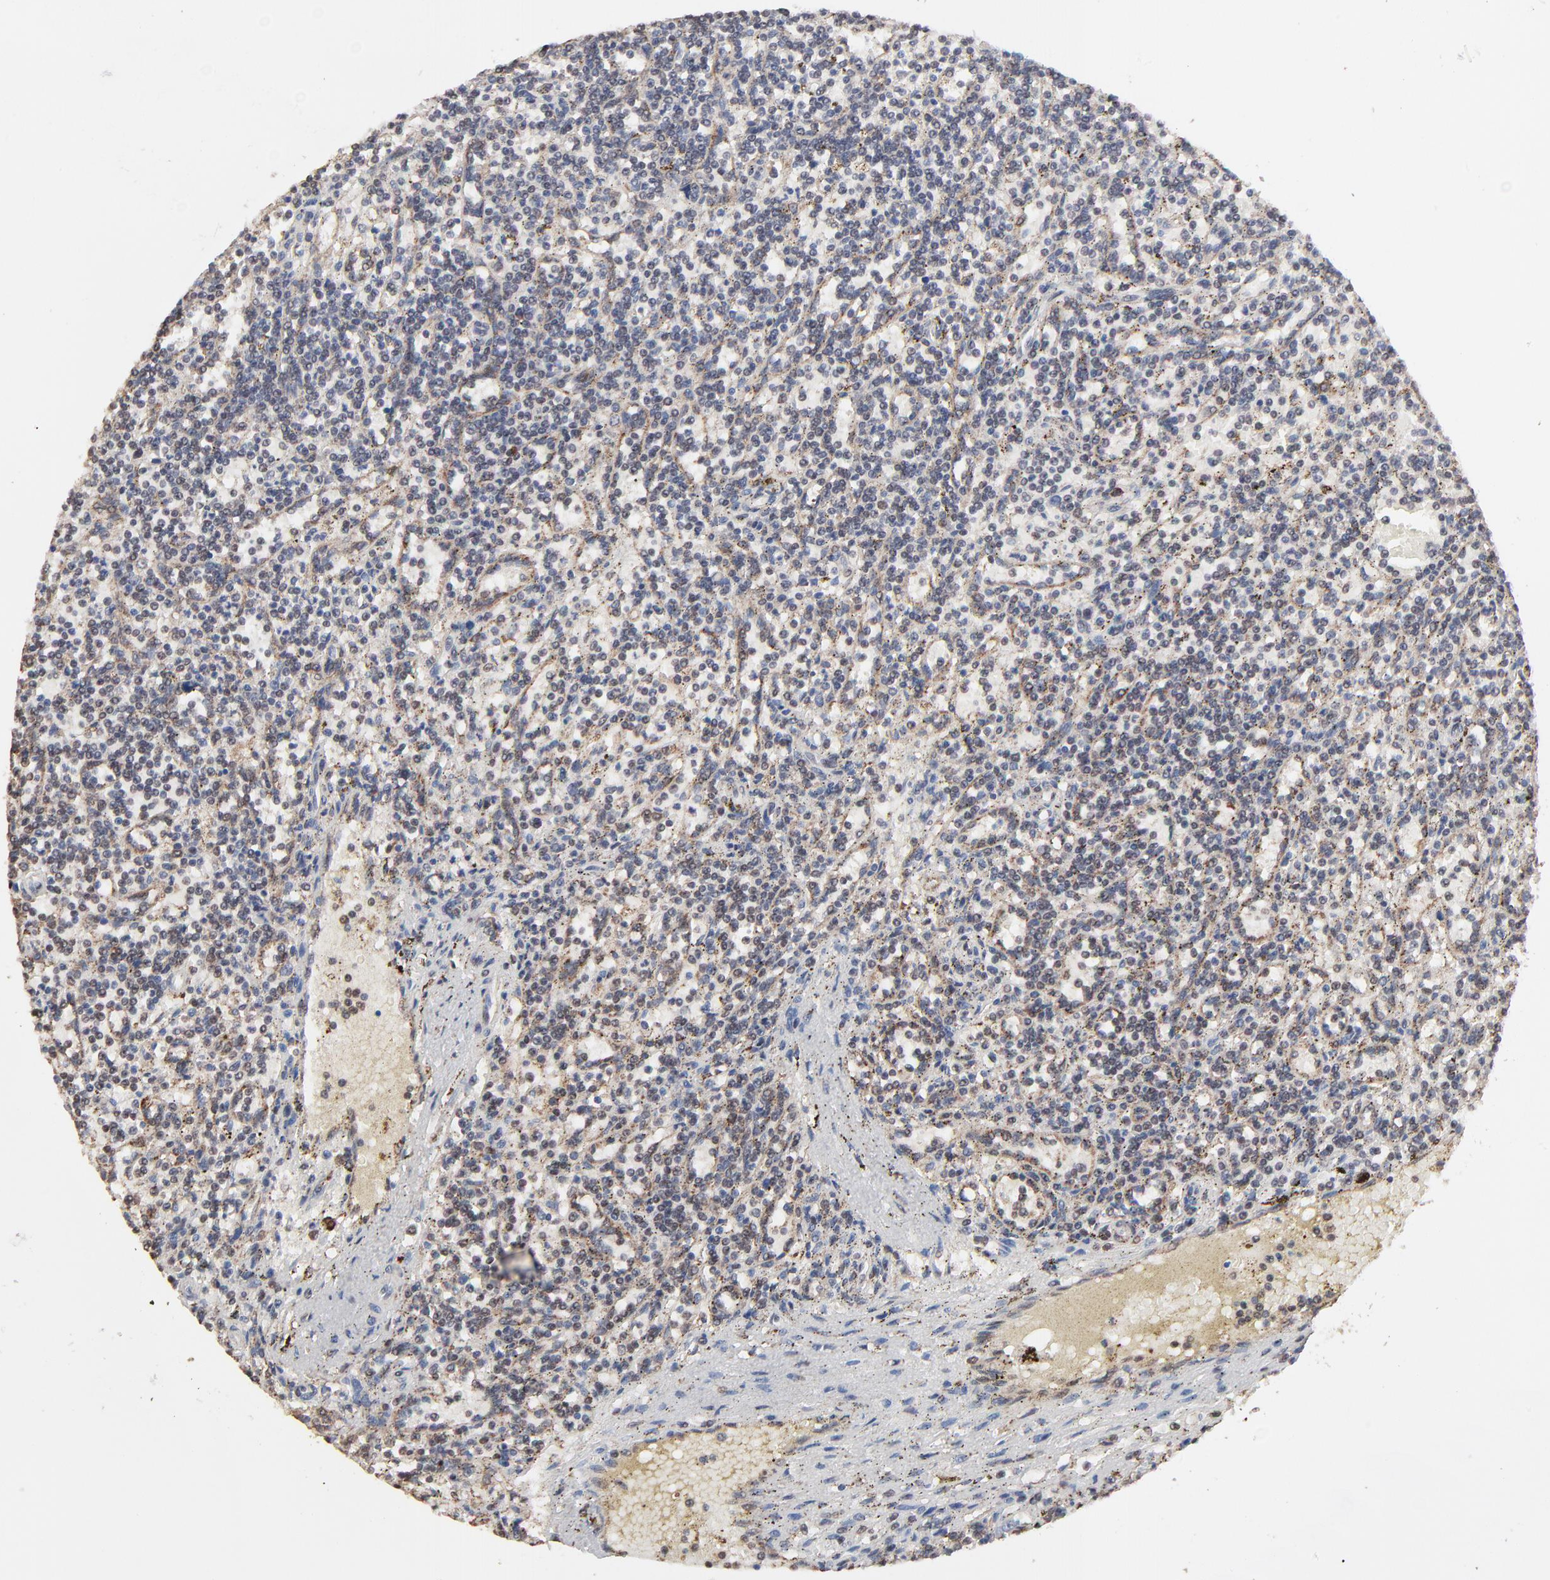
{"staining": {"intensity": "weak", "quantity": "25%-75%", "location": "cytoplasmic/membranous"}, "tissue": "lymphoma", "cell_type": "Tumor cells", "image_type": "cancer", "snomed": [{"axis": "morphology", "description": "Malignant lymphoma, non-Hodgkin's type, Low grade"}, {"axis": "topography", "description": "Spleen"}], "caption": "The histopathology image exhibits staining of lymphoma, revealing weak cytoplasmic/membranous protein staining (brown color) within tumor cells.", "gene": "CHM", "patient": {"sex": "male", "age": 73}}